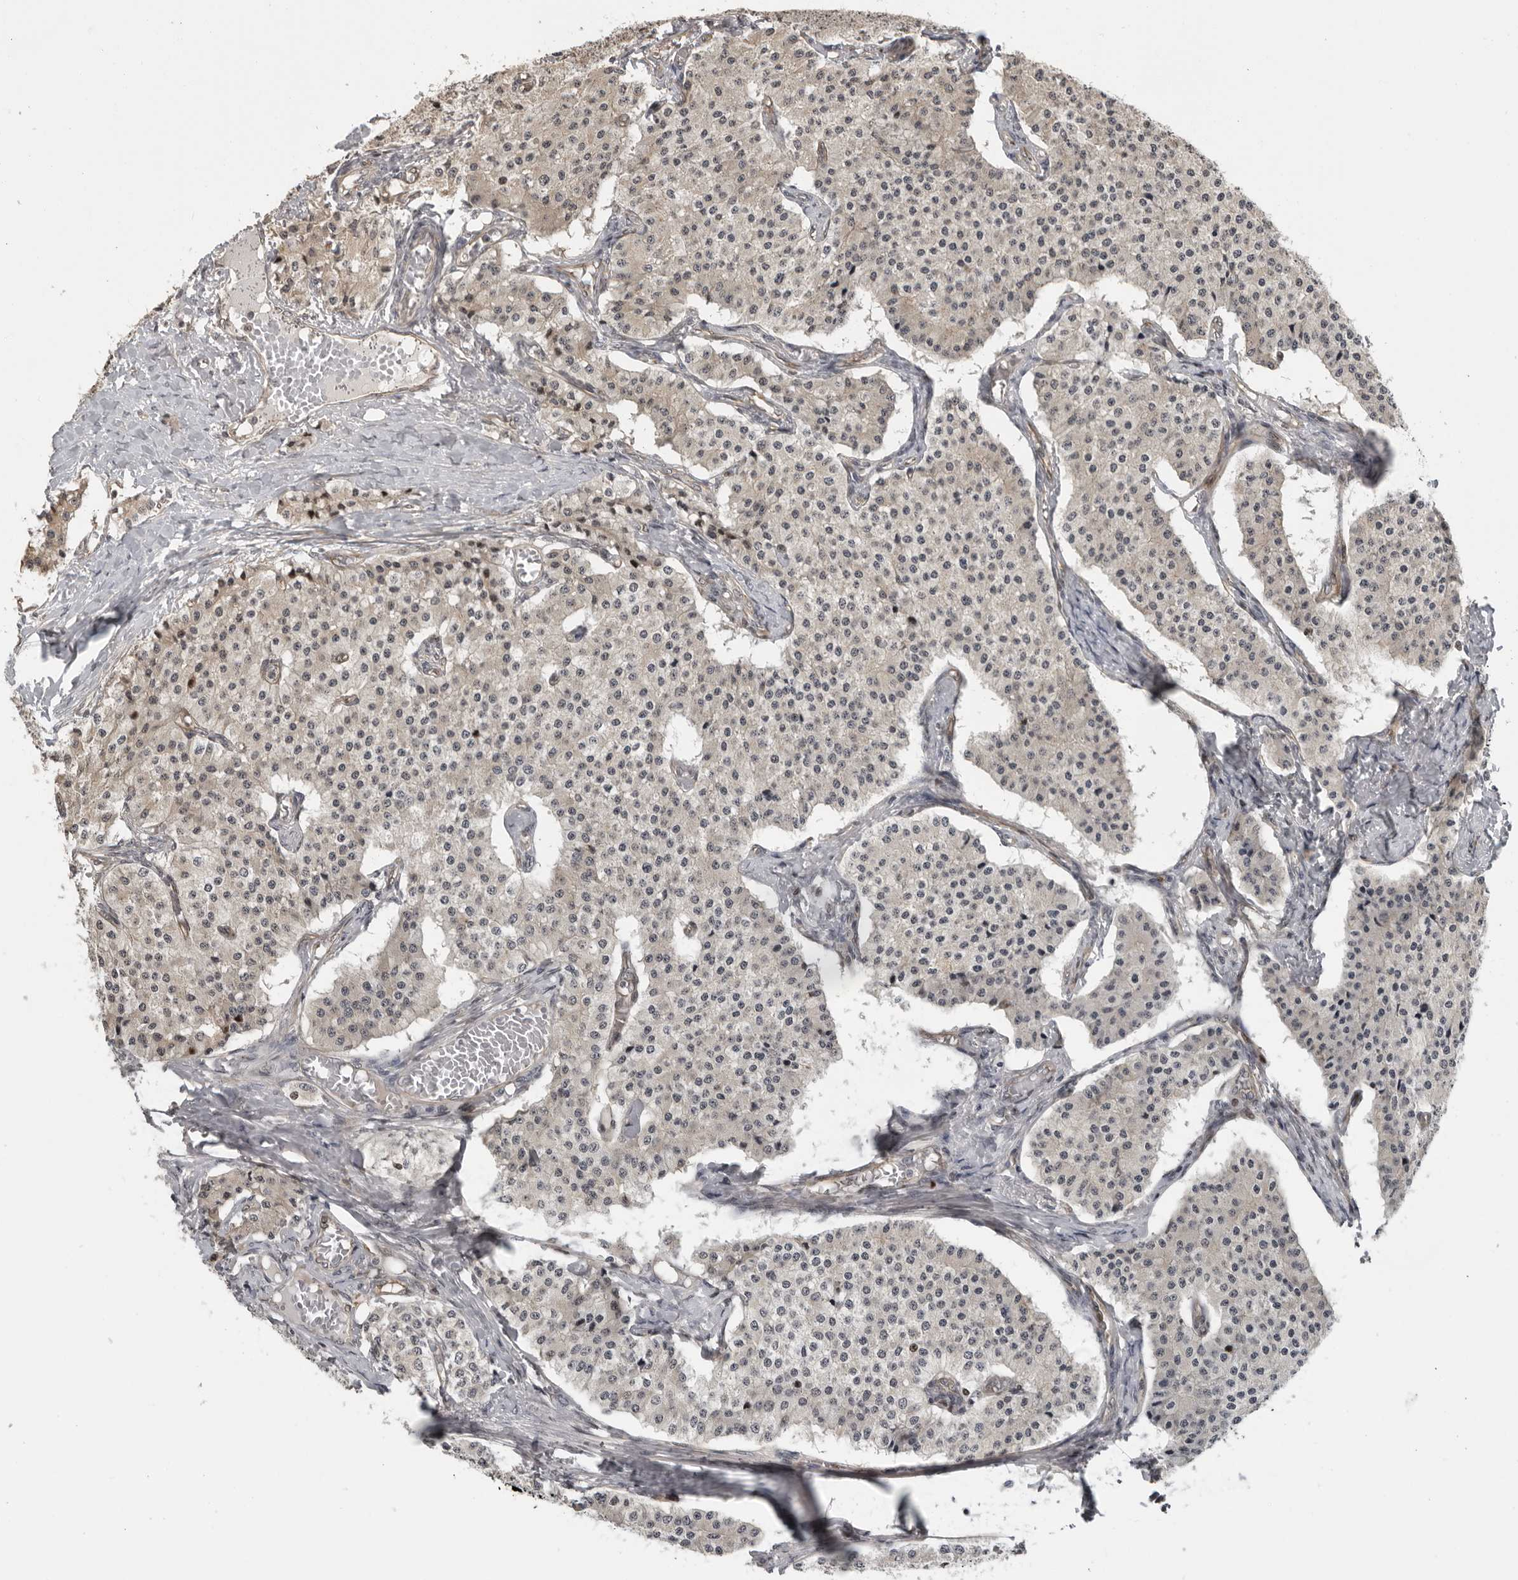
{"staining": {"intensity": "weak", "quantity": "<25%", "location": "cytoplasmic/membranous"}, "tissue": "carcinoid", "cell_type": "Tumor cells", "image_type": "cancer", "snomed": [{"axis": "morphology", "description": "Carcinoid, malignant, NOS"}, {"axis": "topography", "description": "Colon"}], "caption": "Micrograph shows no protein staining in tumor cells of carcinoid tissue.", "gene": "PRRX2", "patient": {"sex": "female", "age": 52}}